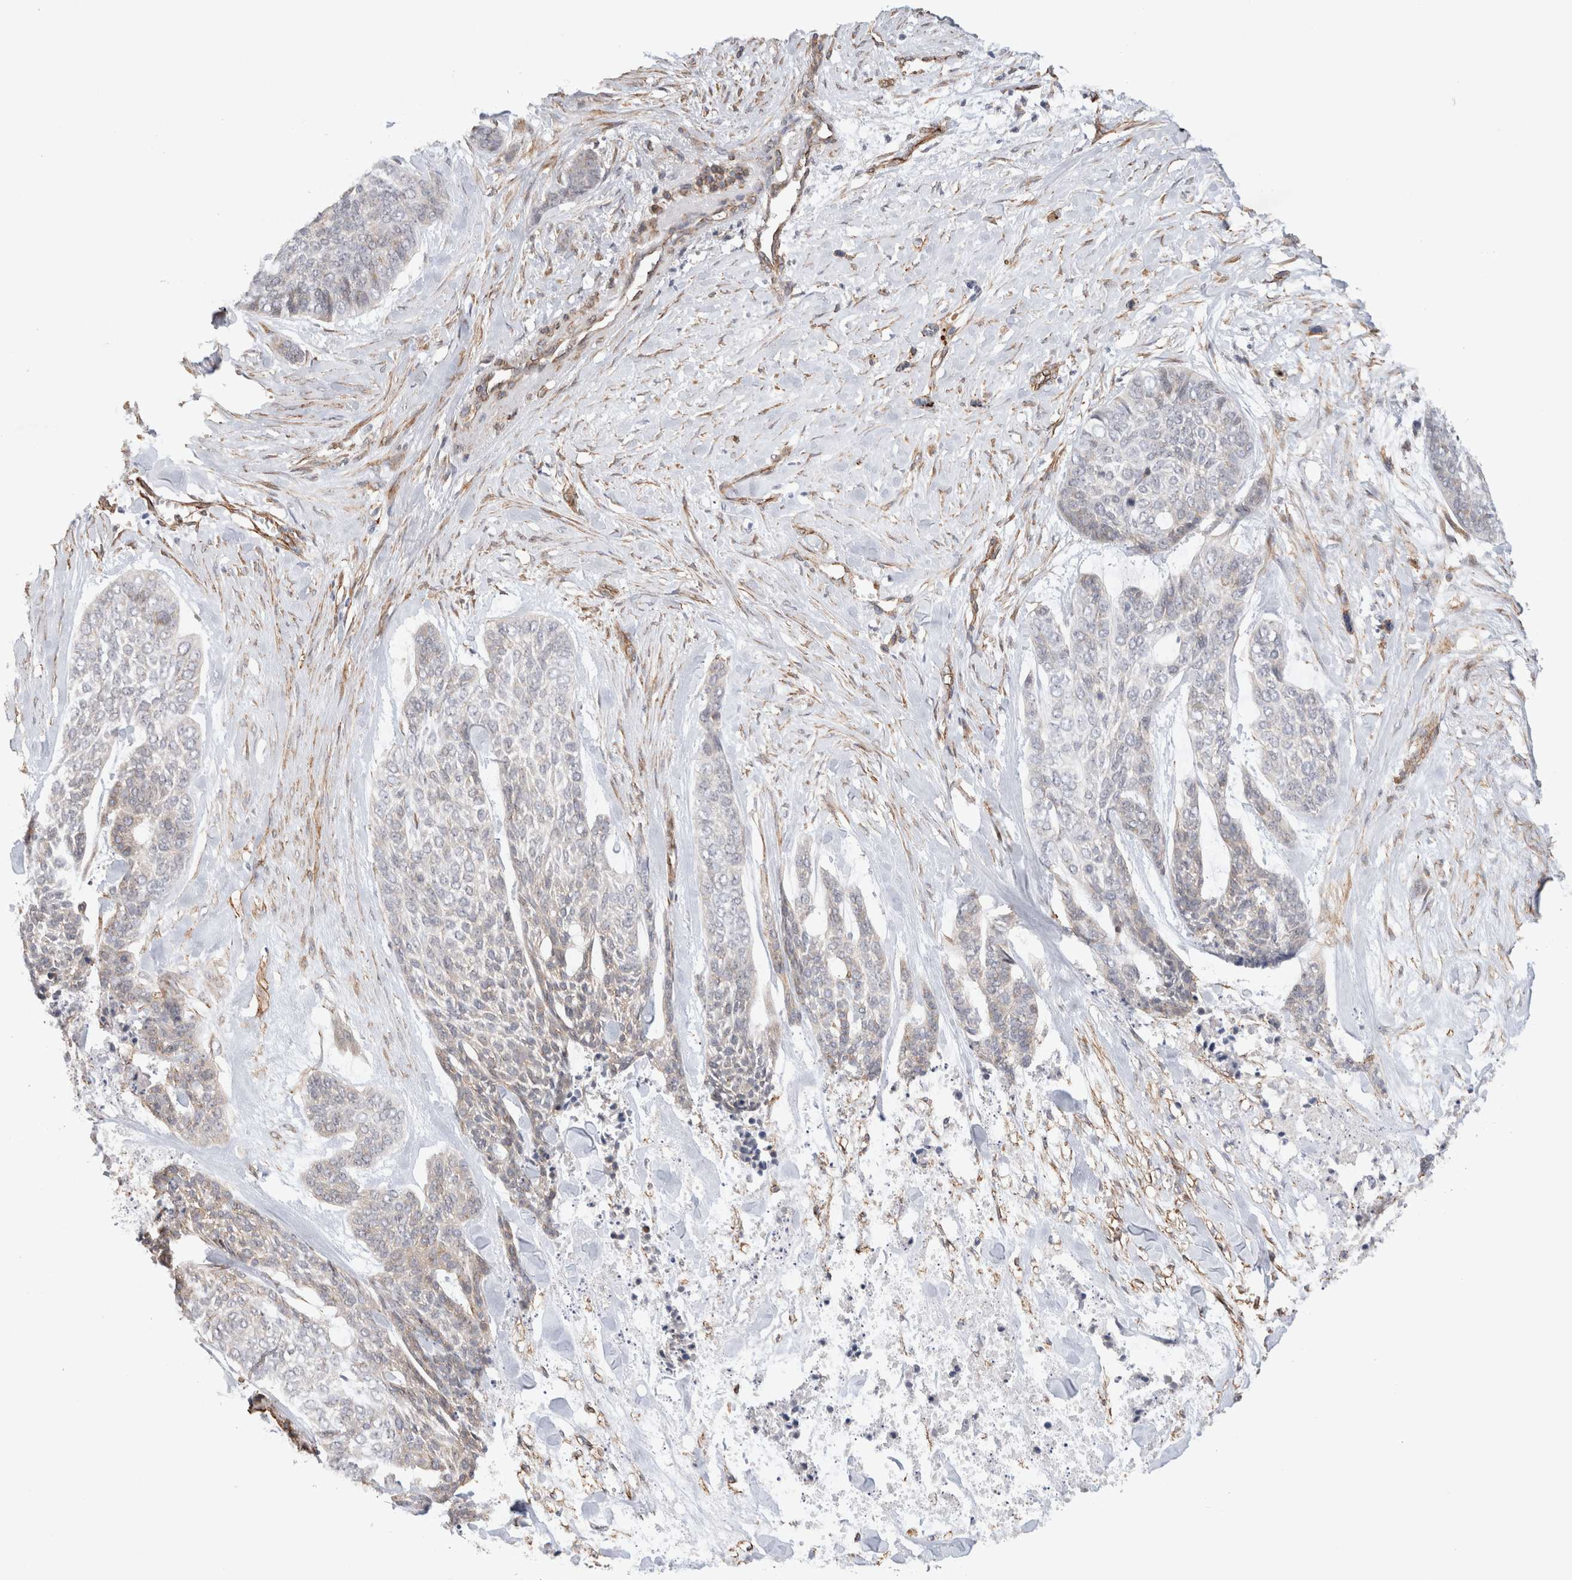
{"staining": {"intensity": "weak", "quantity": "<25%", "location": "cytoplasmic/membranous"}, "tissue": "skin cancer", "cell_type": "Tumor cells", "image_type": "cancer", "snomed": [{"axis": "morphology", "description": "Basal cell carcinoma"}, {"axis": "topography", "description": "Skin"}], "caption": "There is no significant staining in tumor cells of basal cell carcinoma (skin).", "gene": "CAAP1", "patient": {"sex": "female", "age": 64}}